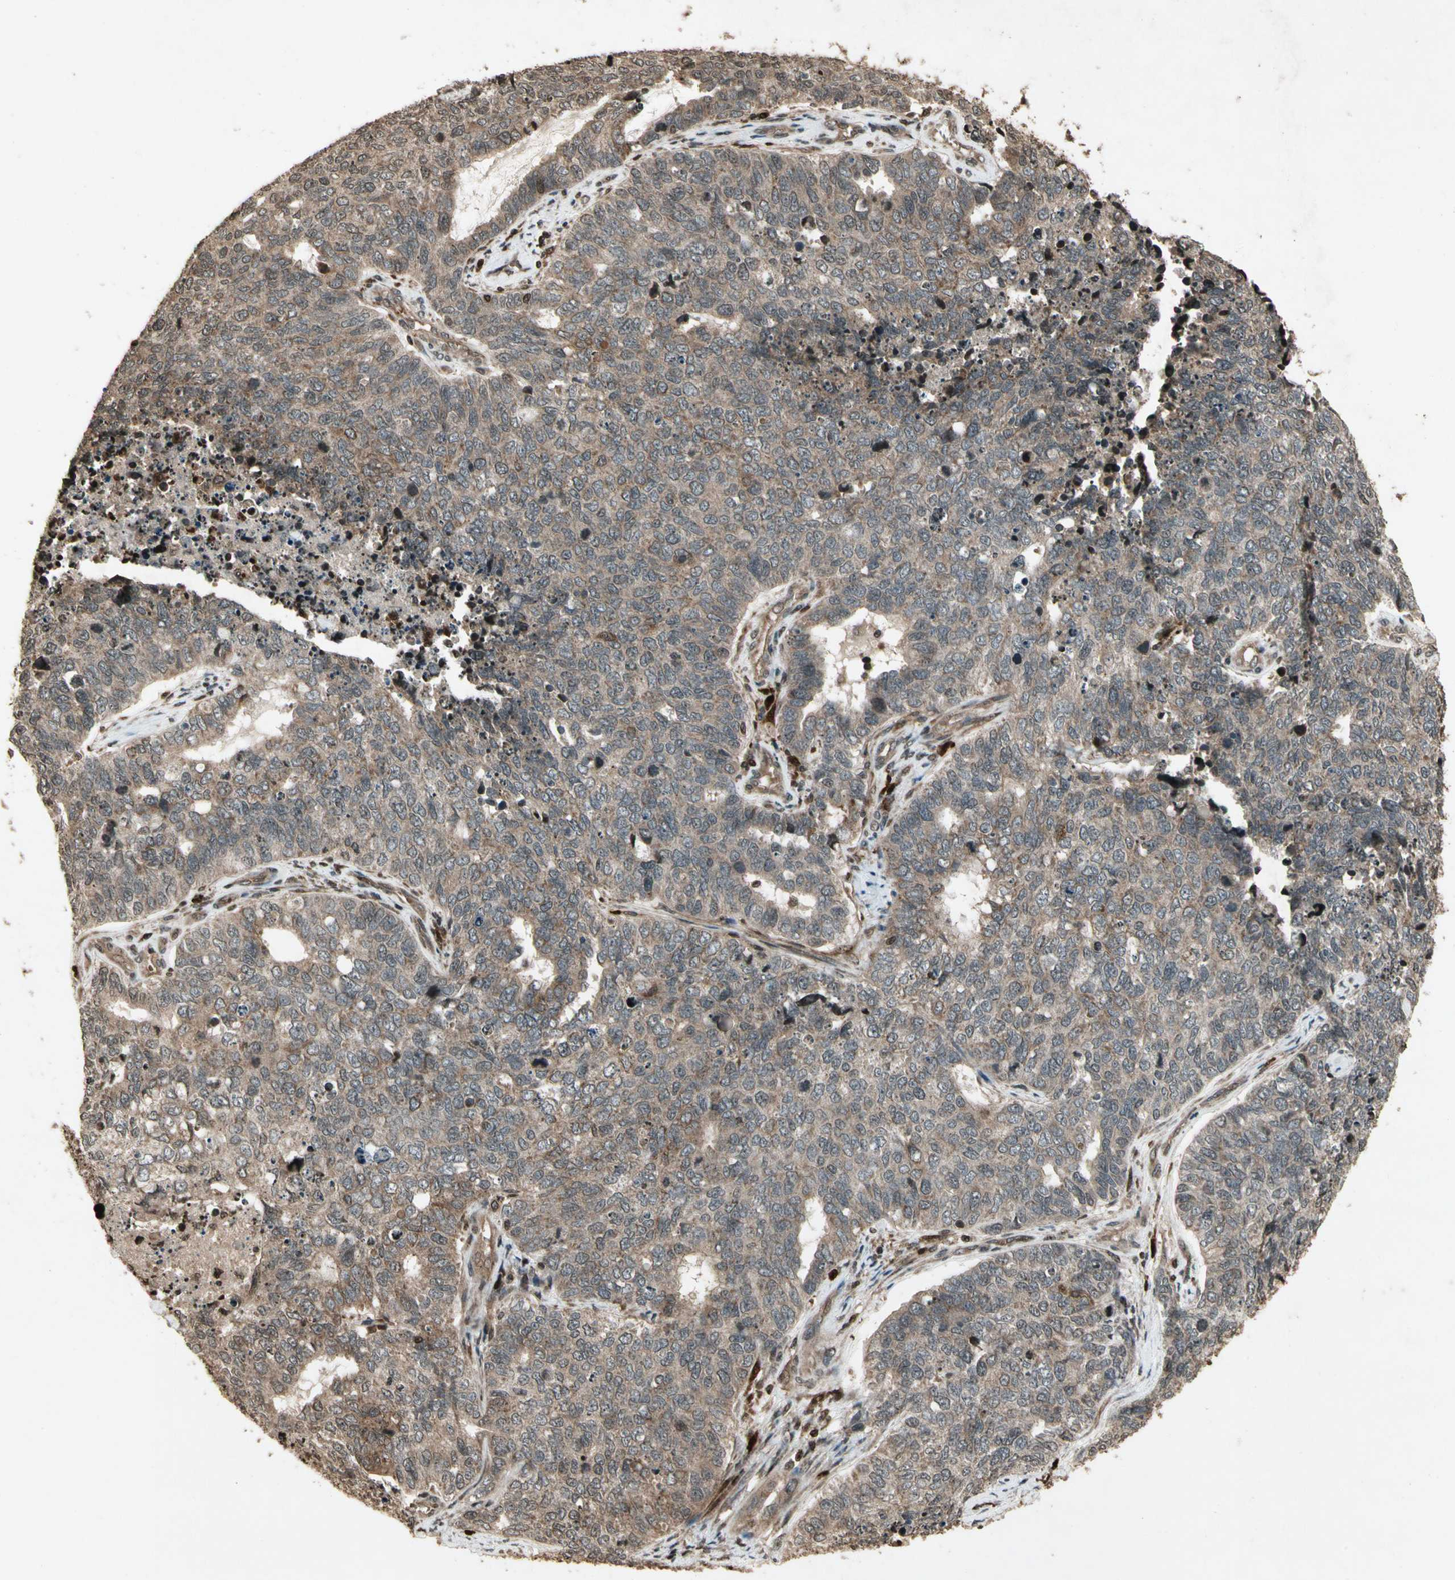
{"staining": {"intensity": "moderate", "quantity": ">75%", "location": "cytoplasmic/membranous"}, "tissue": "cervical cancer", "cell_type": "Tumor cells", "image_type": "cancer", "snomed": [{"axis": "morphology", "description": "Squamous cell carcinoma, NOS"}, {"axis": "topography", "description": "Cervix"}], "caption": "This is a micrograph of immunohistochemistry staining of cervical squamous cell carcinoma, which shows moderate expression in the cytoplasmic/membranous of tumor cells.", "gene": "GLRX", "patient": {"sex": "female", "age": 63}}